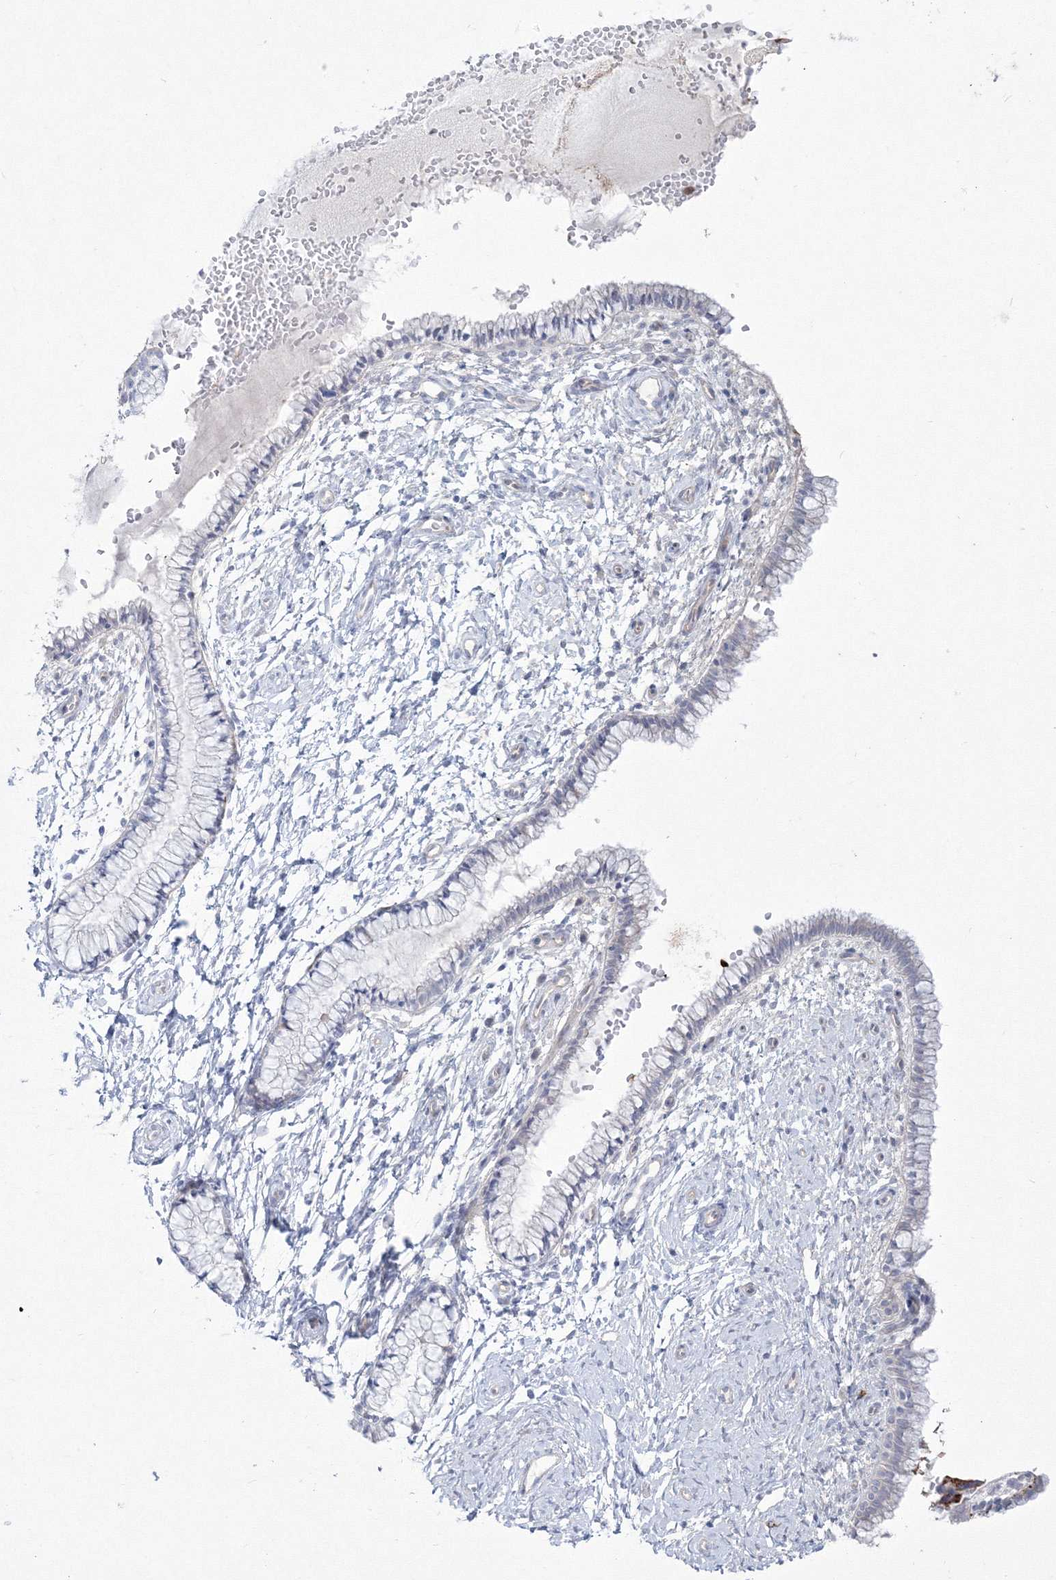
{"staining": {"intensity": "negative", "quantity": "none", "location": "none"}, "tissue": "cervix", "cell_type": "Glandular cells", "image_type": "normal", "snomed": [{"axis": "morphology", "description": "Normal tissue, NOS"}, {"axis": "topography", "description": "Cervix"}], "caption": "IHC histopathology image of unremarkable human cervix stained for a protein (brown), which reveals no positivity in glandular cells.", "gene": "HYAL2", "patient": {"sex": "female", "age": 33}}